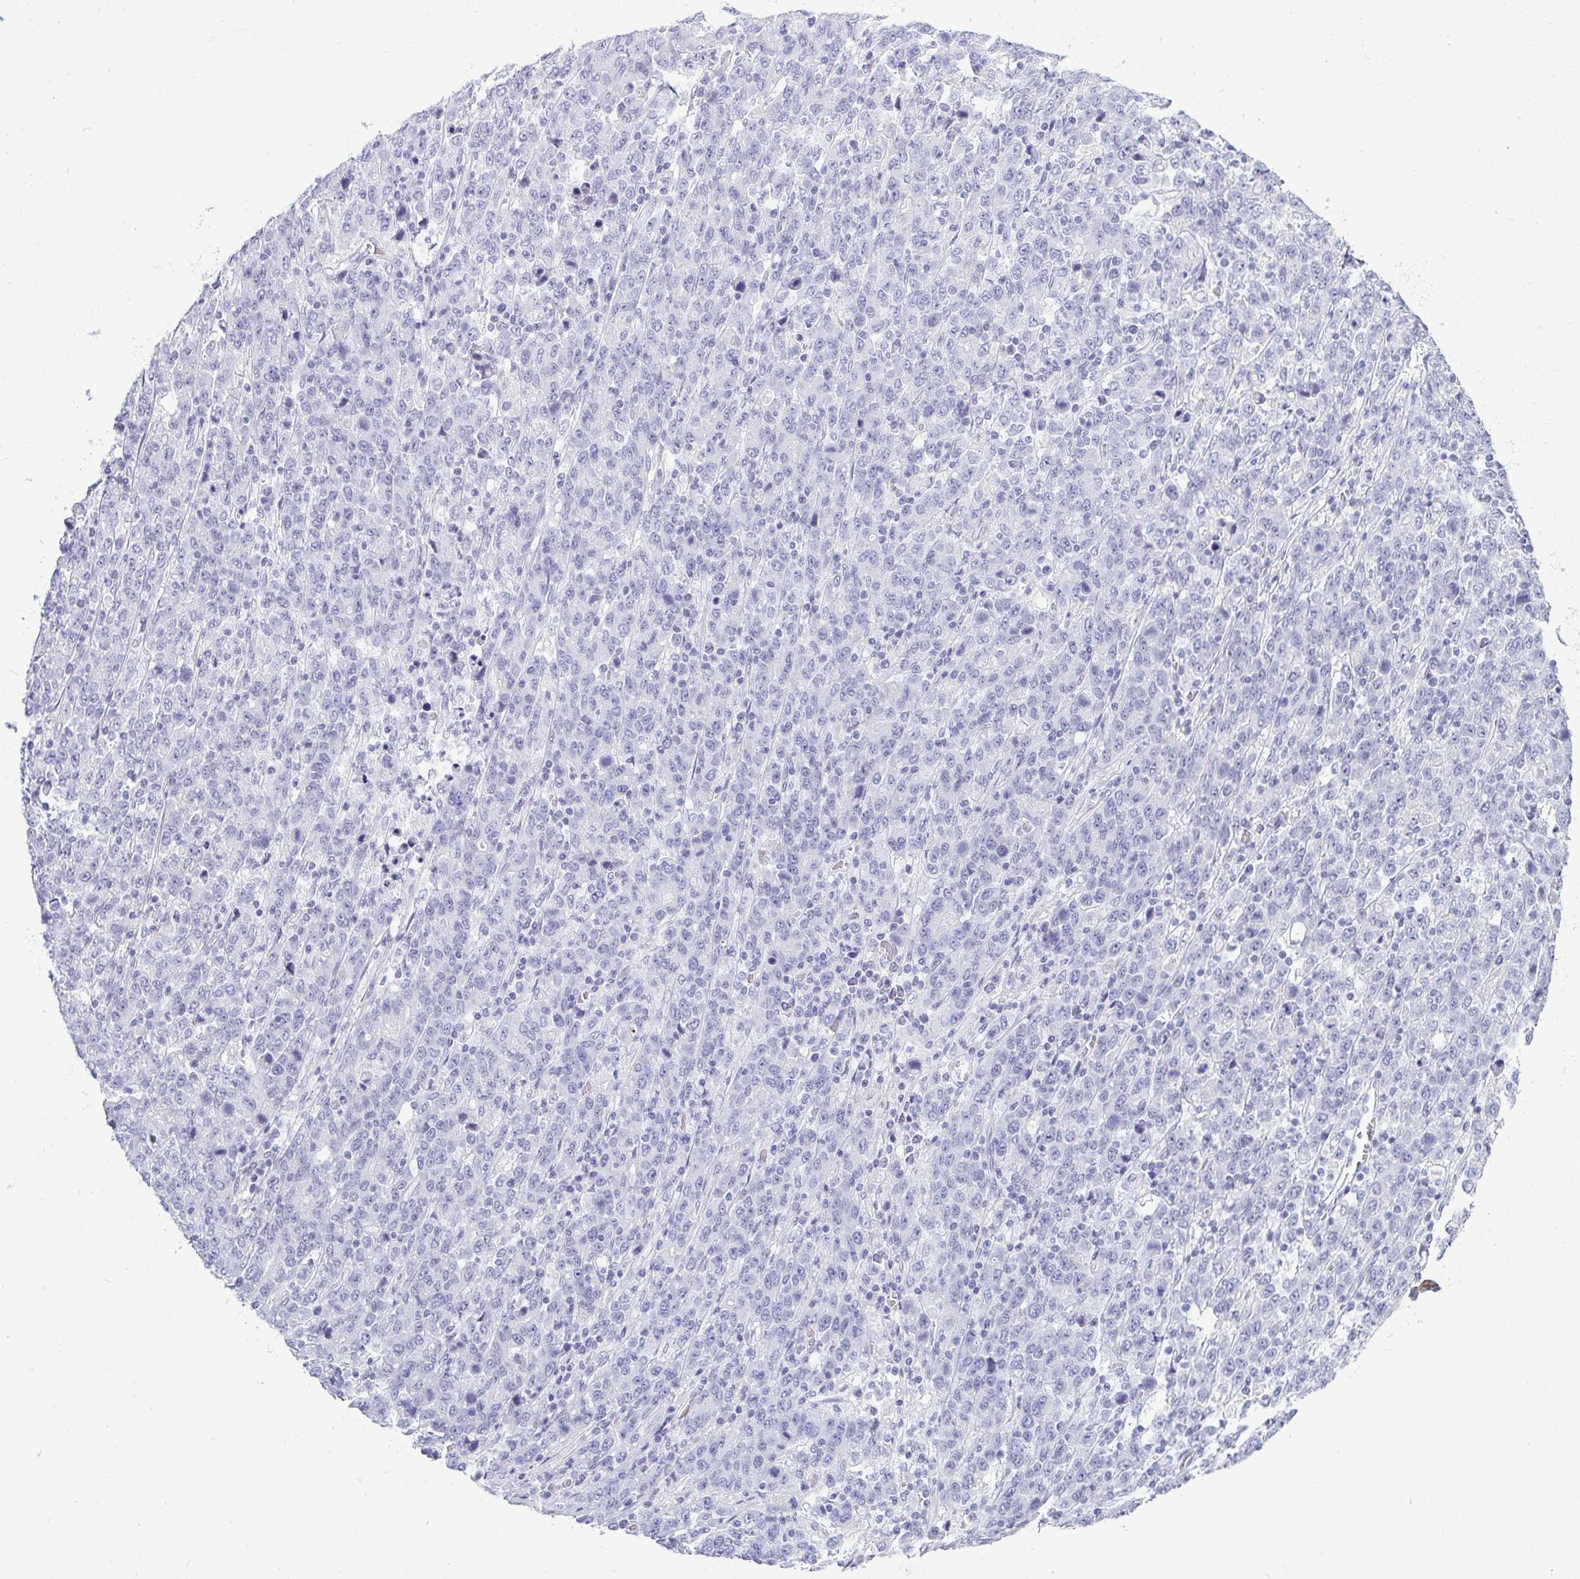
{"staining": {"intensity": "negative", "quantity": "none", "location": "none"}, "tissue": "stomach cancer", "cell_type": "Tumor cells", "image_type": "cancer", "snomed": [{"axis": "morphology", "description": "Adenocarcinoma, NOS"}, {"axis": "topography", "description": "Stomach, upper"}], "caption": "This is a image of IHC staining of stomach cancer, which shows no staining in tumor cells. (DAB IHC with hematoxylin counter stain).", "gene": "HSPB6", "patient": {"sex": "male", "age": 69}}